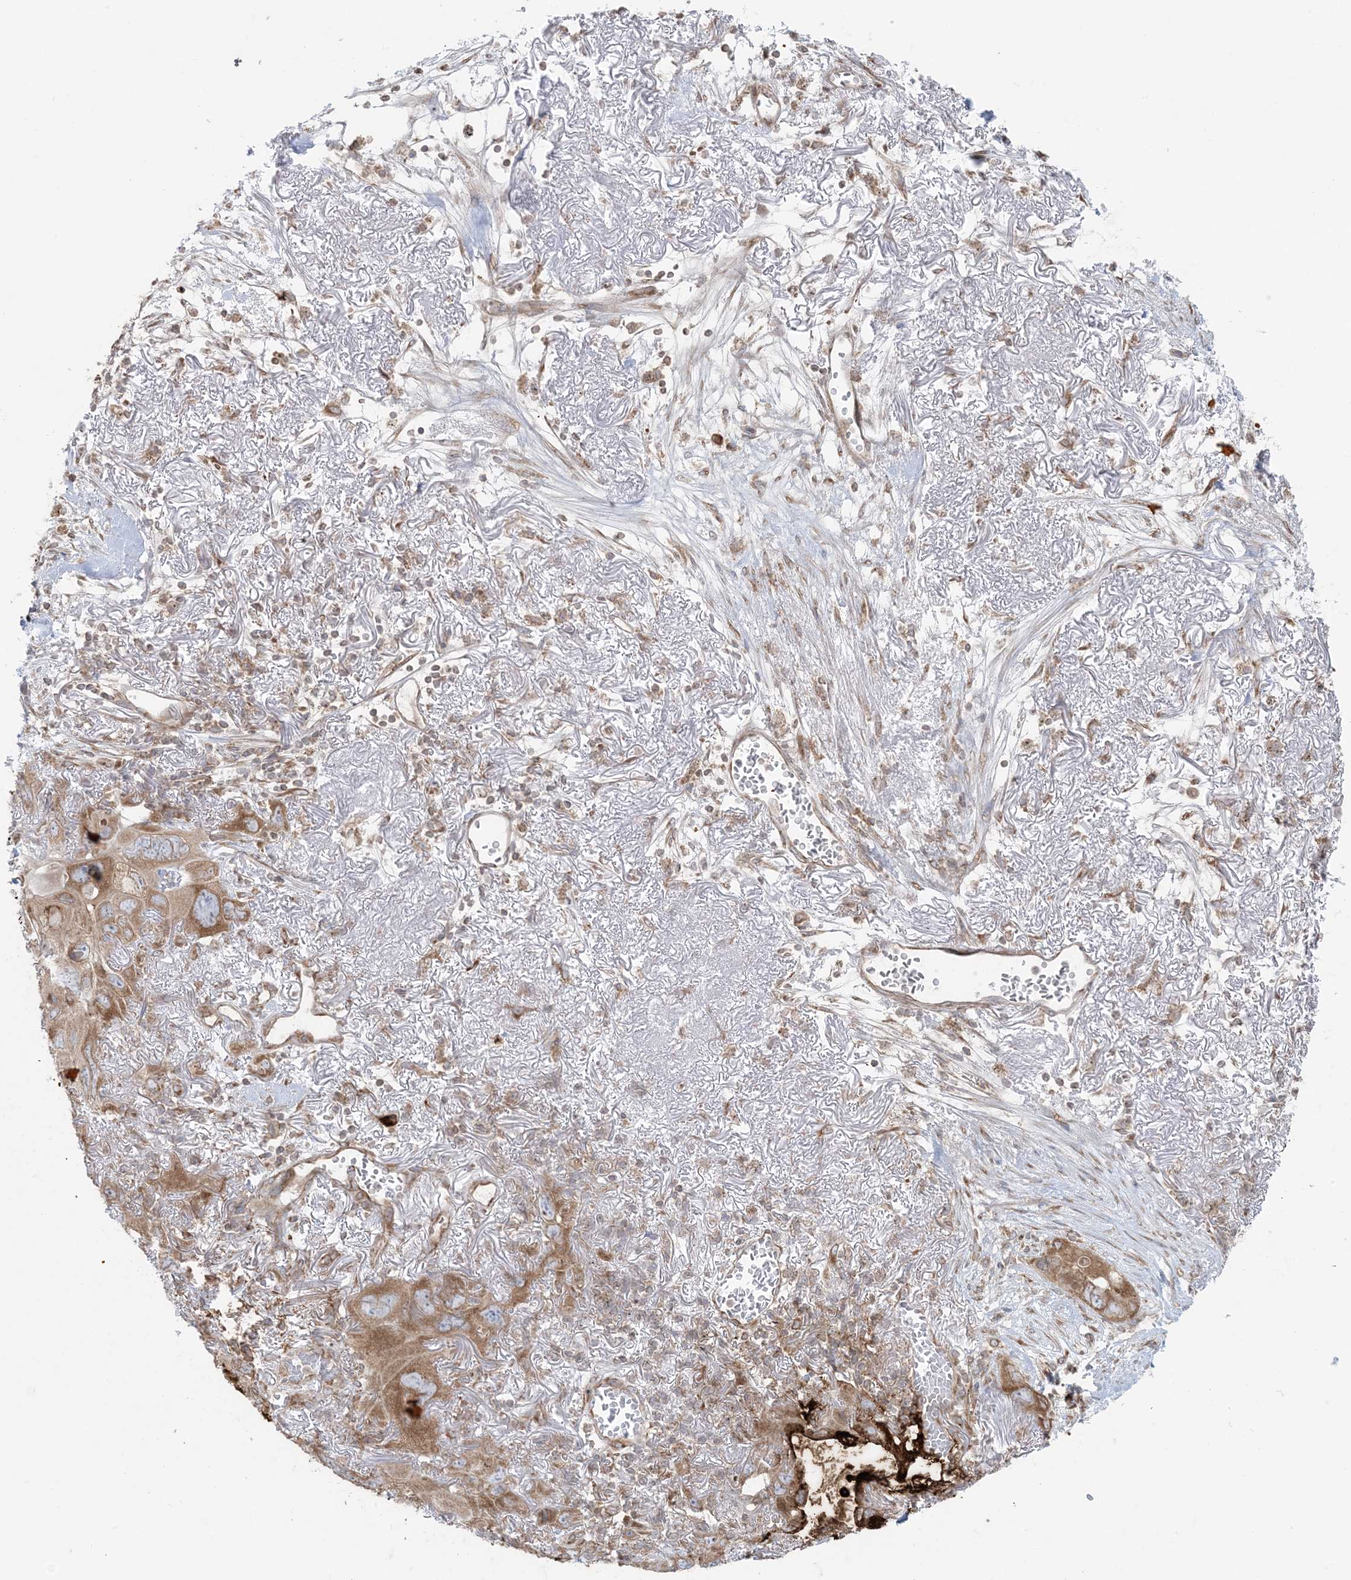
{"staining": {"intensity": "moderate", "quantity": ">75%", "location": "cytoplasmic/membranous"}, "tissue": "lung cancer", "cell_type": "Tumor cells", "image_type": "cancer", "snomed": [{"axis": "morphology", "description": "Squamous cell carcinoma, NOS"}, {"axis": "topography", "description": "Lung"}], "caption": "The image shows immunohistochemical staining of squamous cell carcinoma (lung). There is moderate cytoplasmic/membranous expression is present in approximately >75% of tumor cells.", "gene": "UBXN4", "patient": {"sex": "female", "age": 73}}